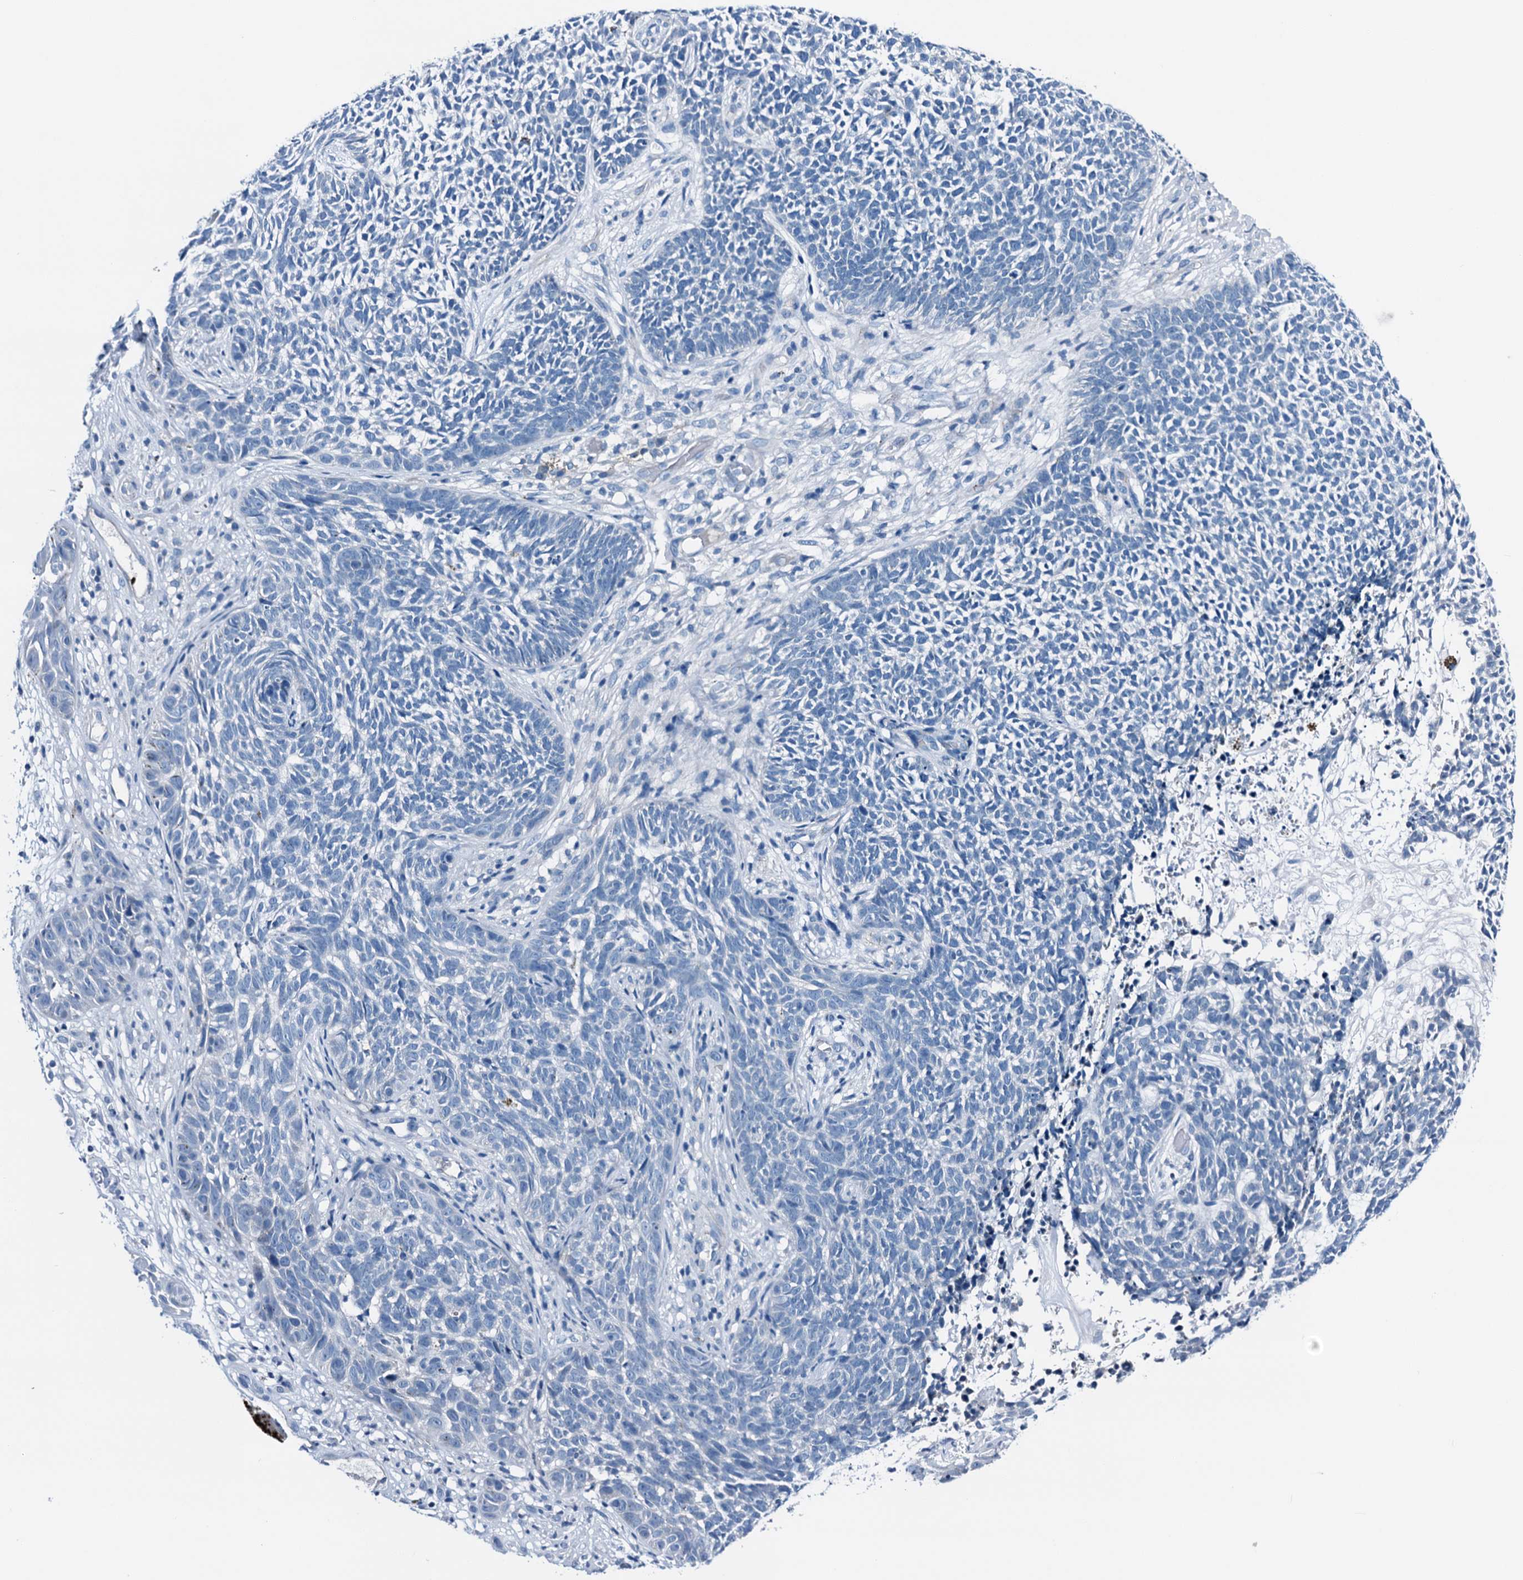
{"staining": {"intensity": "negative", "quantity": "none", "location": "none"}, "tissue": "skin cancer", "cell_type": "Tumor cells", "image_type": "cancer", "snomed": [{"axis": "morphology", "description": "Basal cell carcinoma"}, {"axis": "topography", "description": "Skin"}], "caption": "This histopathology image is of skin cancer stained with immunohistochemistry to label a protein in brown with the nuclei are counter-stained blue. There is no expression in tumor cells. Nuclei are stained in blue.", "gene": "C1QTNF4", "patient": {"sex": "female", "age": 84}}